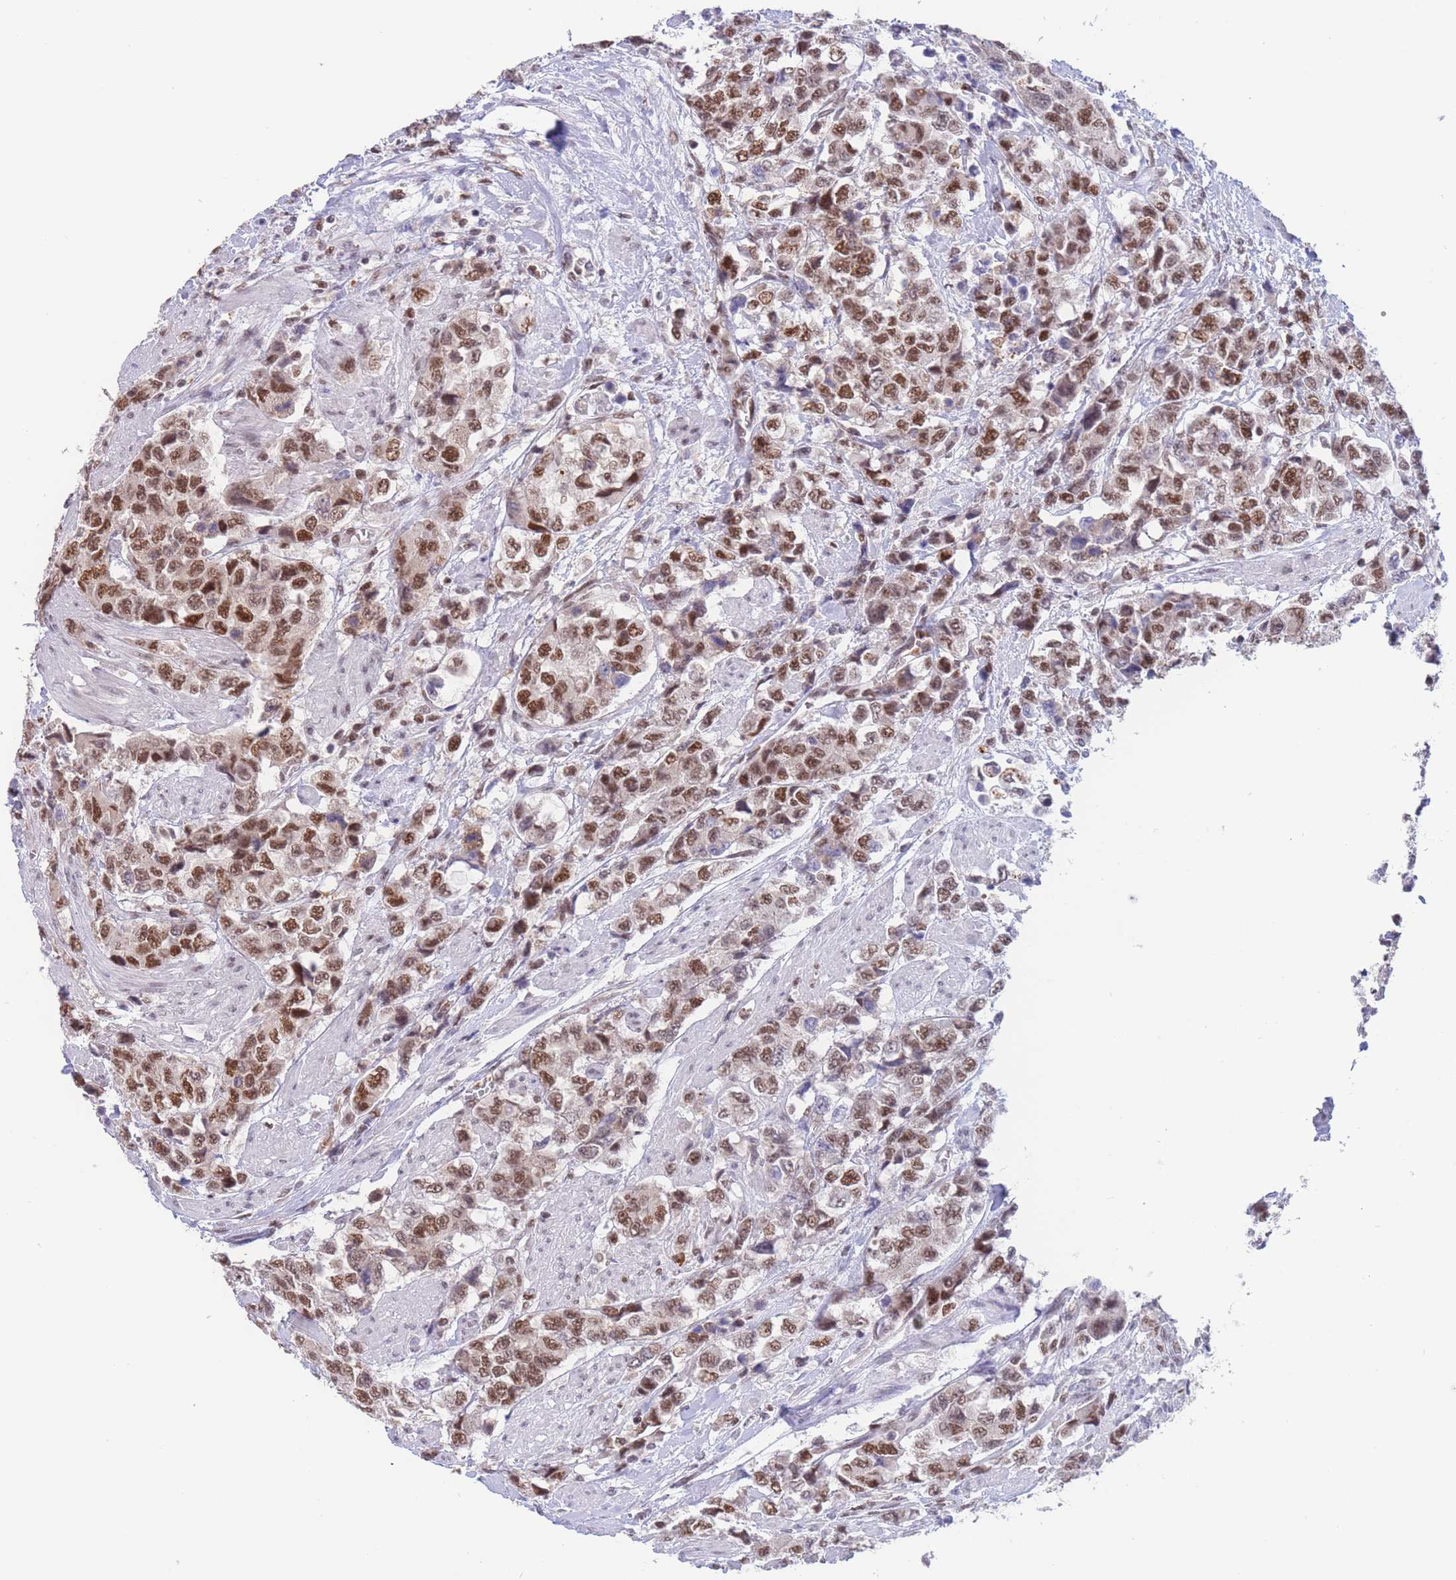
{"staining": {"intensity": "moderate", "quantity": ">75%", "location": "nuclear"}, "tissue": "urothelial cancer", "cell_type": "Tumor cells", "image_type": "cancer", "snomed": [{"axis": "morphology", "description": "Urothelial carcinoma, High grade"}, {"axis": "topography", "description": "Urinary bladder"}], "caption": "The photomicrograph exhibits immunohistochemical staining of high-grade urothelial carcinoma. There is moderate nuclear staining is identified in approximately >75% of tumor cells.", "gene": "SMAD9", "patient": {"sex": "female", "age": 78}}